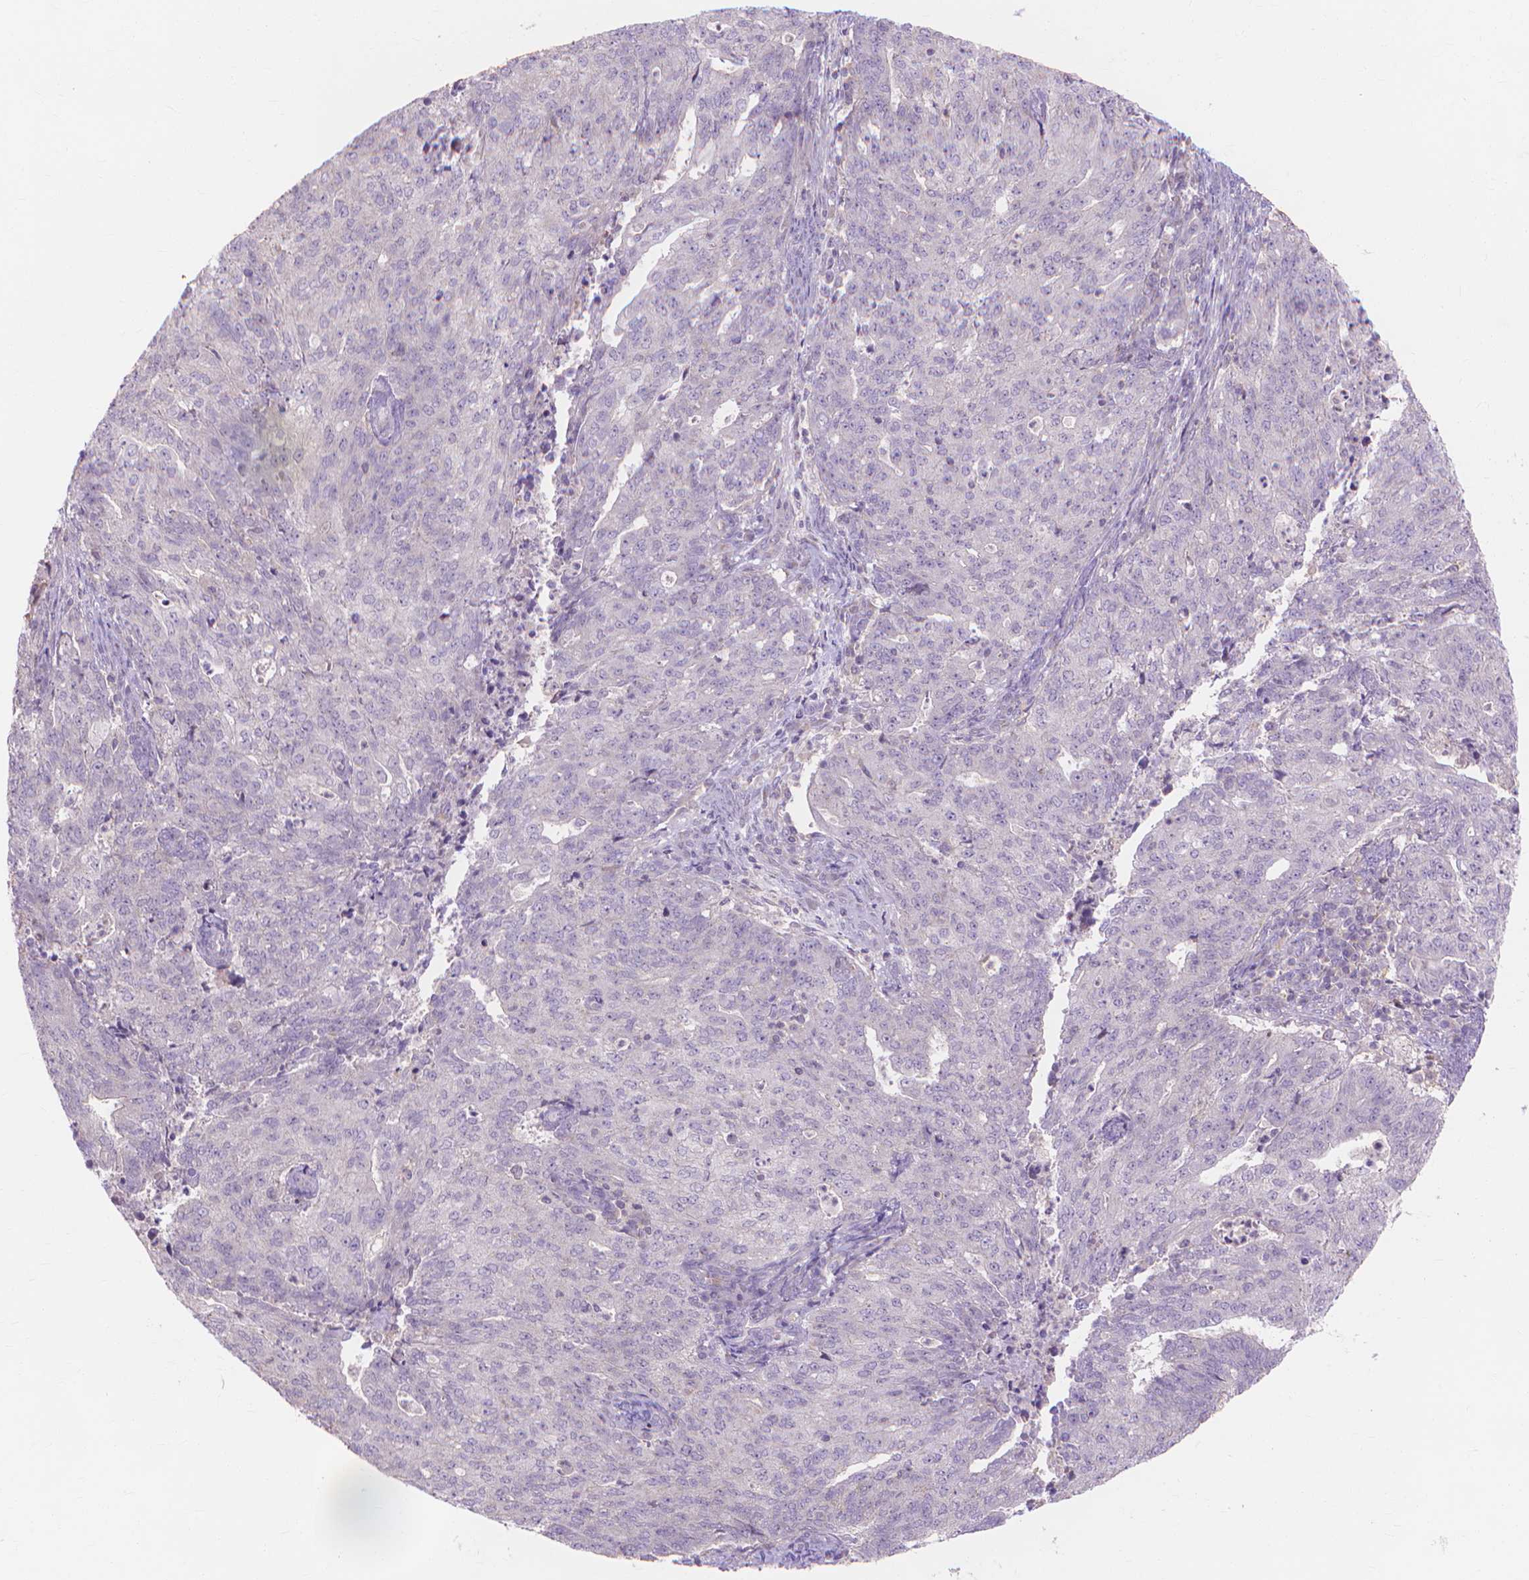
{"staining": {"intensity": "negative", "quantity": "none", "location": "none"}, "tissue": "endometrial cancer", "cell_type": "Tumor cells", "image_type": "cancer", "snomed": [{"axis": "morphology", "description": "Adenocarcinoma, NOS"}, {"axis": "topography", "description": "Endometrium"}], "caption": "This is a histopathology image of immunohistochemistry staining of adenocarcinoma (endometrial), which shows no expression in tumor cells.", "gene": "PRDM13", "patient": {"sex": "female", "age": 82}}